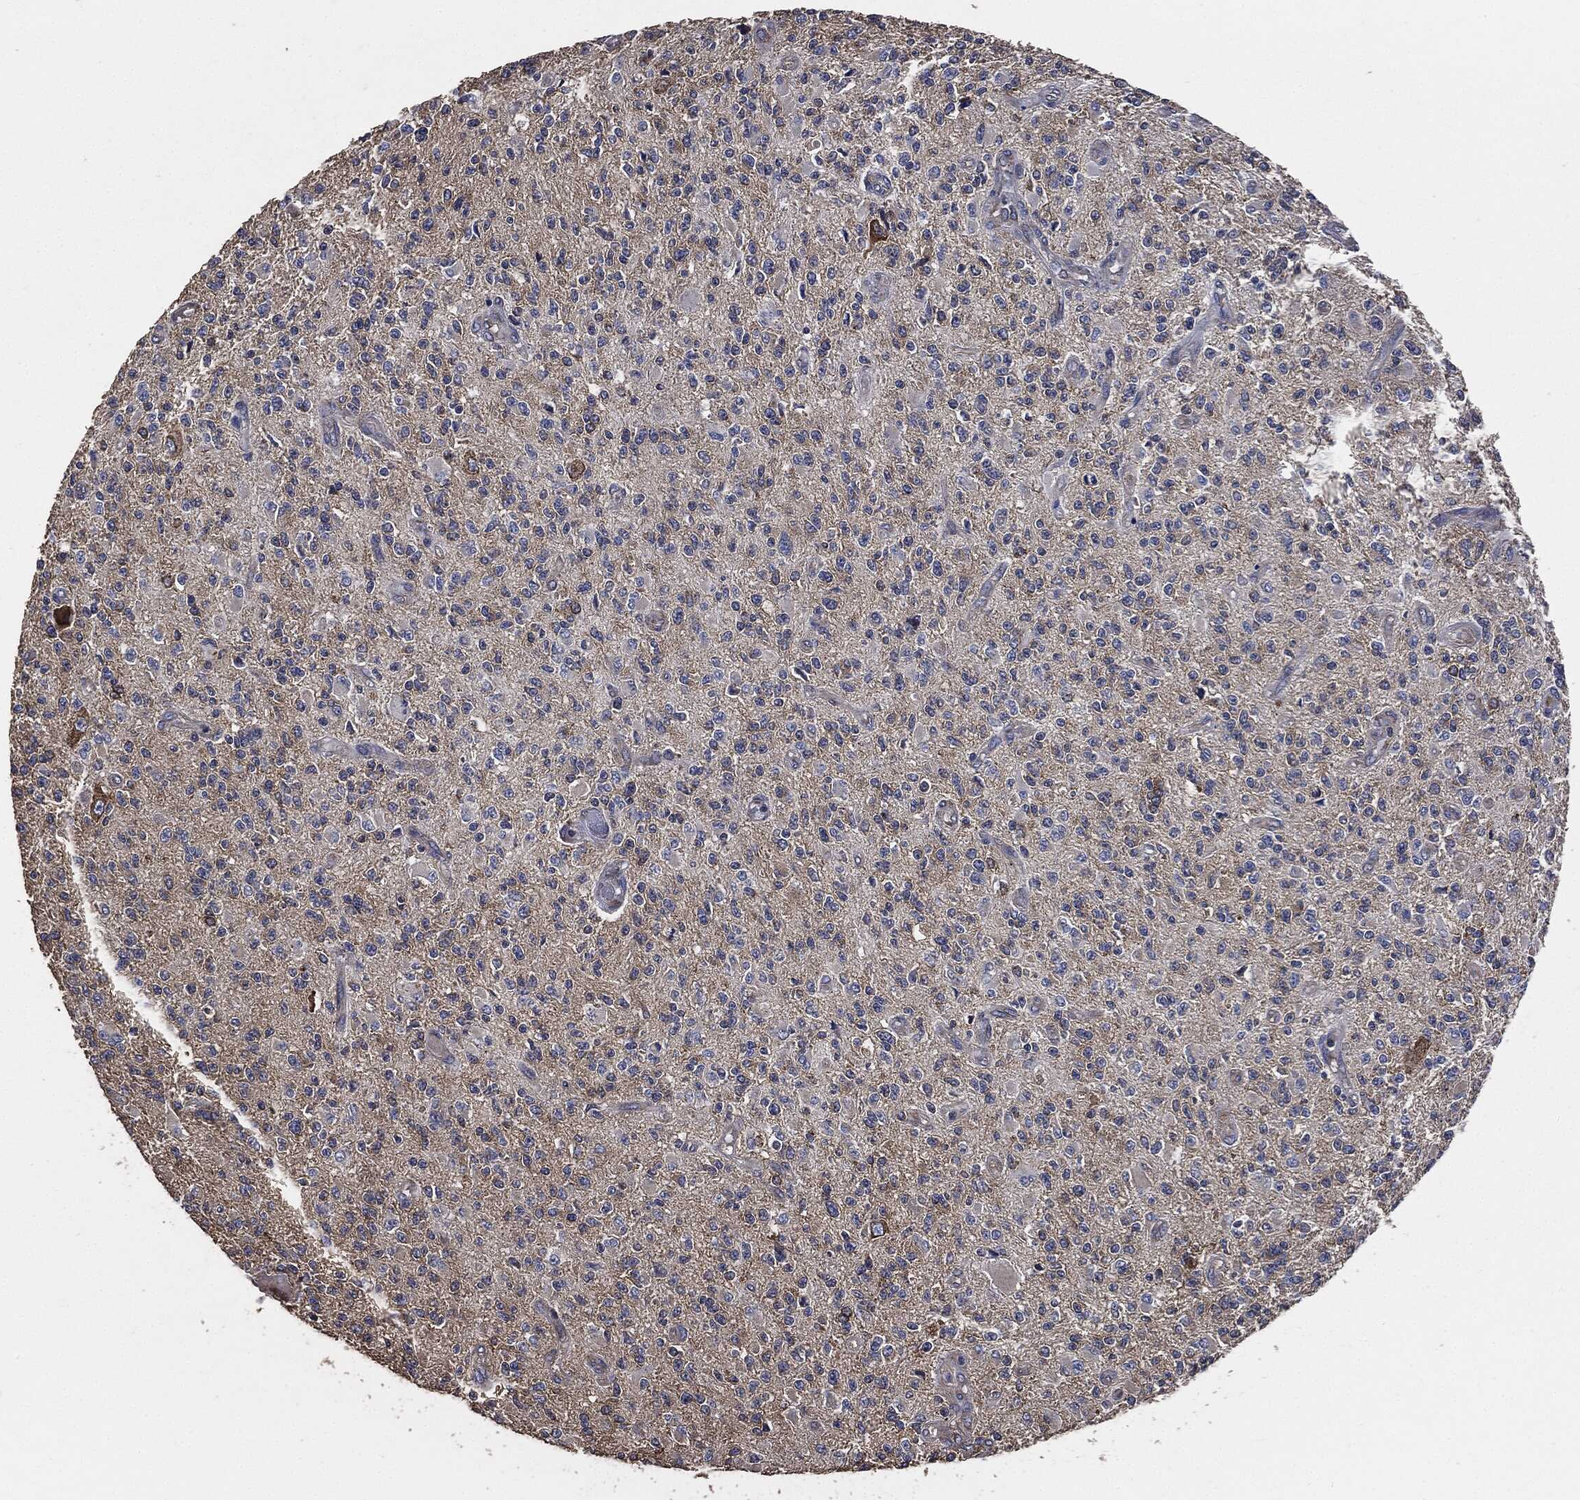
{"staining": {"intensity": "moderate", "quantity": "<25%", "location": "cytoplasmic/membranous"}, "tissue": "glioma", "cell_type": "Tumor cells", "image_type": "cancer", "snomed": [{"axis": "morphology", "description": "Glioma, malignant, High grade"}, {"axis": "topography", "description": "Brain"}], "caption": "About <25% of tumor cells in human malignant glioma (high-grade) exhibit moderate cytoplasmic/membranous protein positivity as visualized by brown immunohistochemical staining.", "gene": "STK3", "patient": {"sex": "female", "age": 63}}